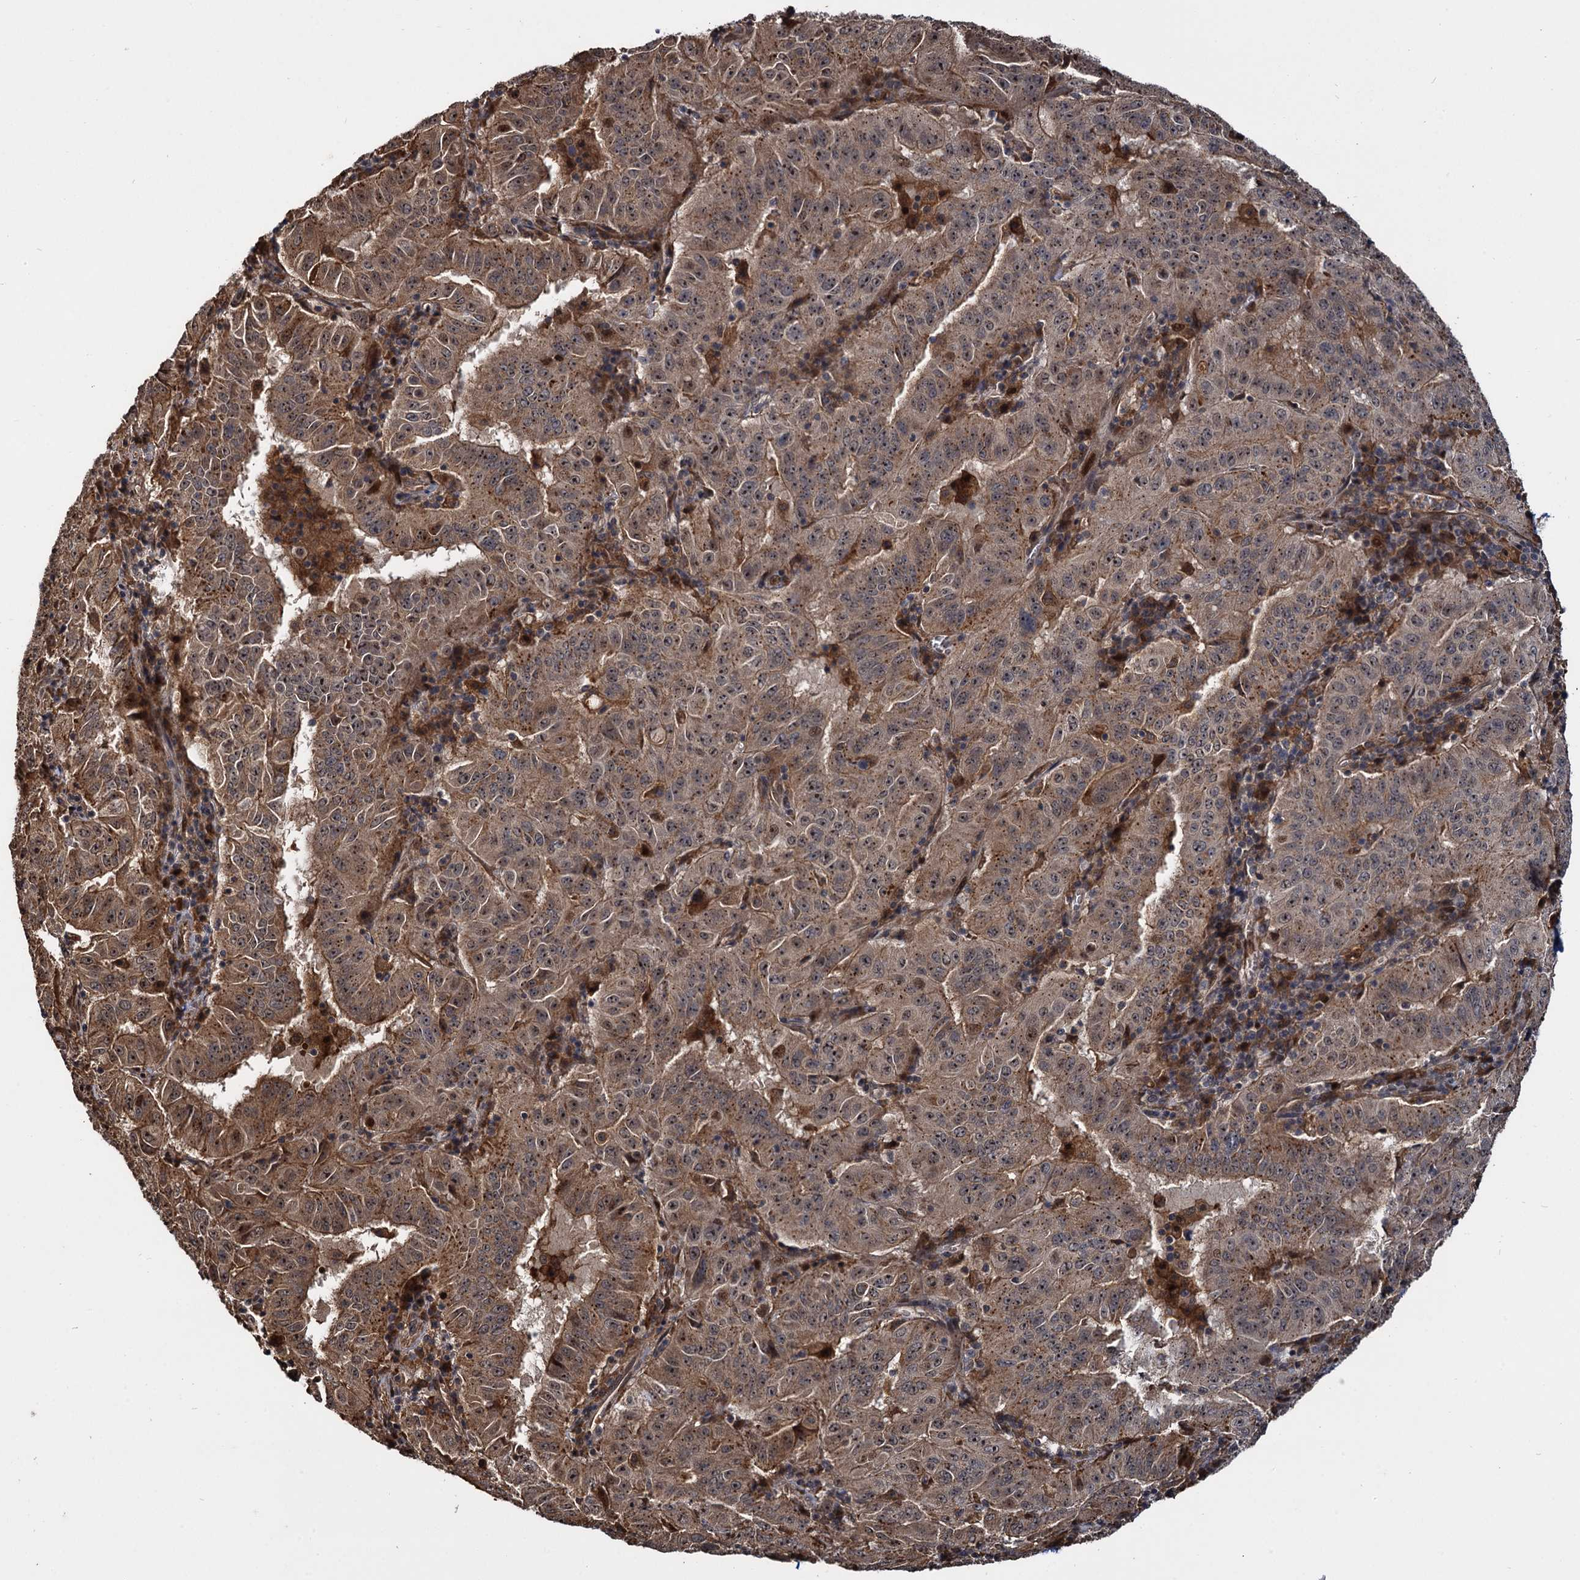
{"staining": {"intensity": "moderate", "quantity": "25%-75%", "location": "cytoplasmic/membranous"}, "tissue": "pancreatic cancer", "cell_type": "Tumor cells", "image_type": "cancer", "snomed": [{"axis": "morphology", "description": "Adenocarcinoma, NOS"}, {"axis": "topography", "description": "Pancreas"}], "caption": "Immunohistochemistry micrograph of neoplastic tissue: pancreatic cancer stained using immunohistochemistry (IHC) shows medium levels of moderate protein expression localized specifically in the cytoplasmic/membranous of tumor cells, appearing as a cytoplasmic/membranous brown color.", "gene": "CEP192", "patient": {"sex": "male", "age": 63}}